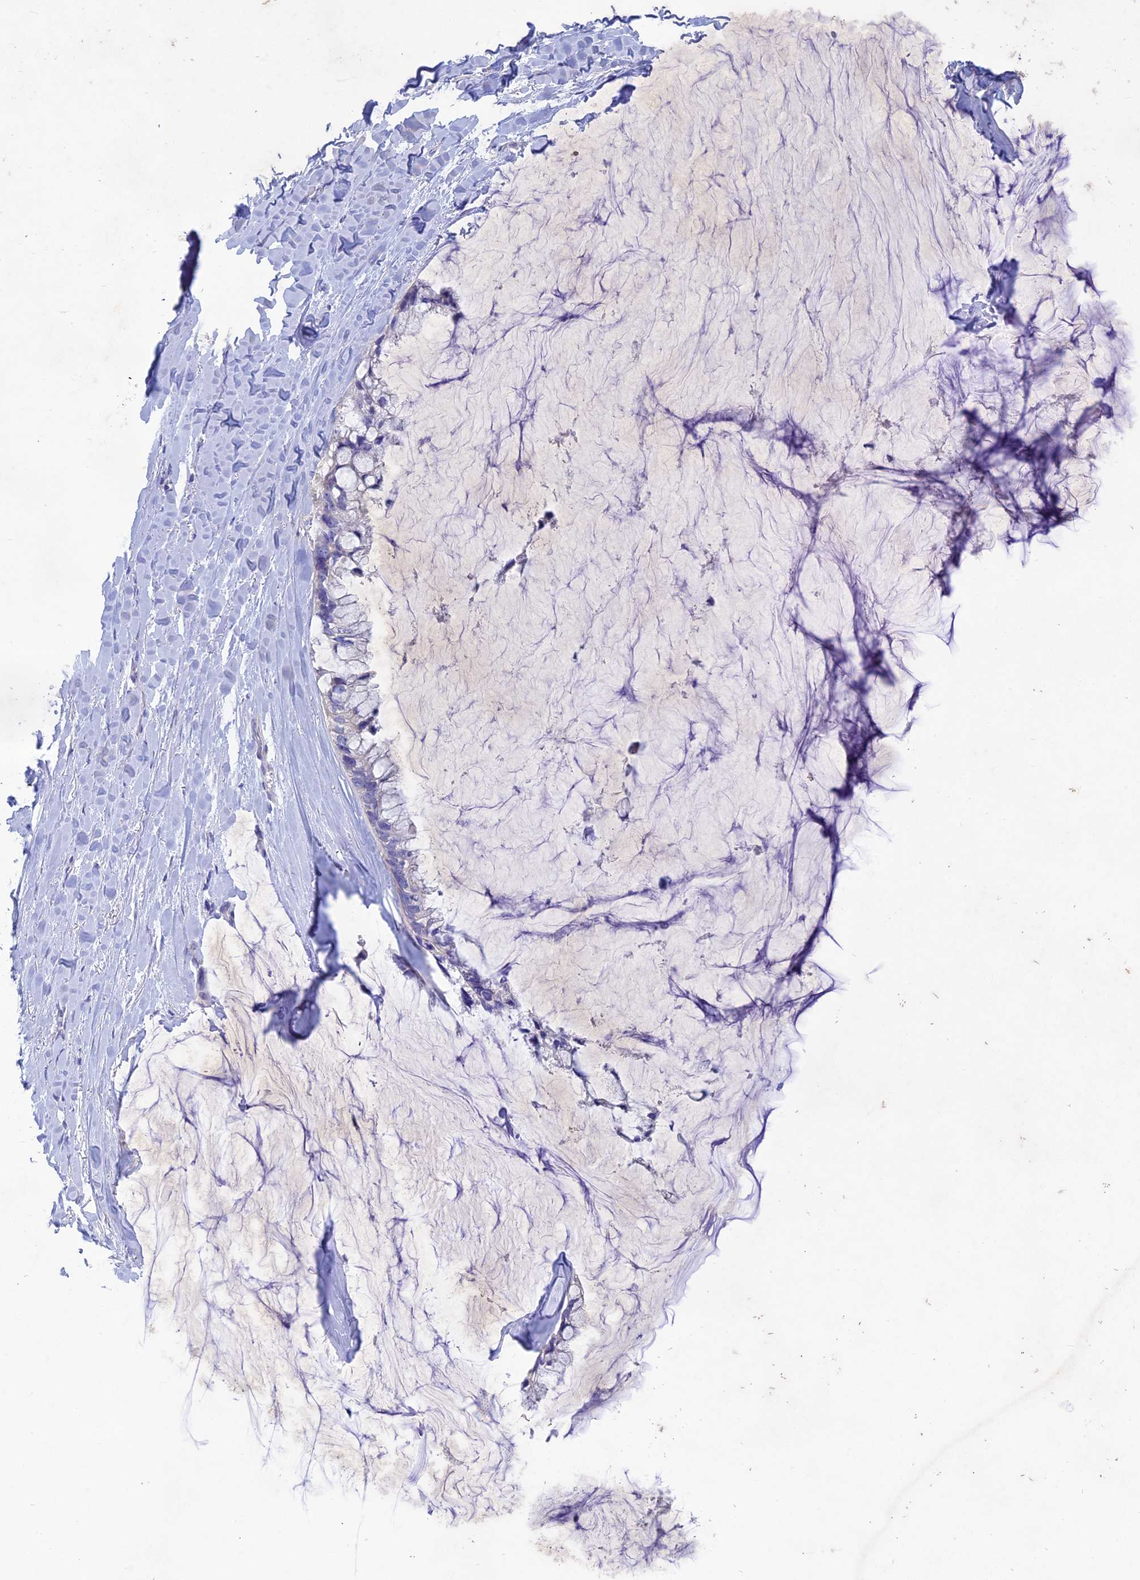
{"staining": {"intensity": "negative", "quantity": "none", "location": "none"}, "tissue": "ovarian cancer", "cell_type": "Tumor cells", "image_type": "cancer", "snomed": [{"axis": "morphology", "description": "Cystadenocarcinoma, mucinous, NOS"}, {"axis": "topography", "description": "Ovary"}], "caption": "IHC histopathology image of ovarian mucinous cystadenocarcinoma stained for a protein (brown), which reveals no expression in tumor cells.", "gene": "BTBD19", "patient": {"sex": "female", "age": 39}}